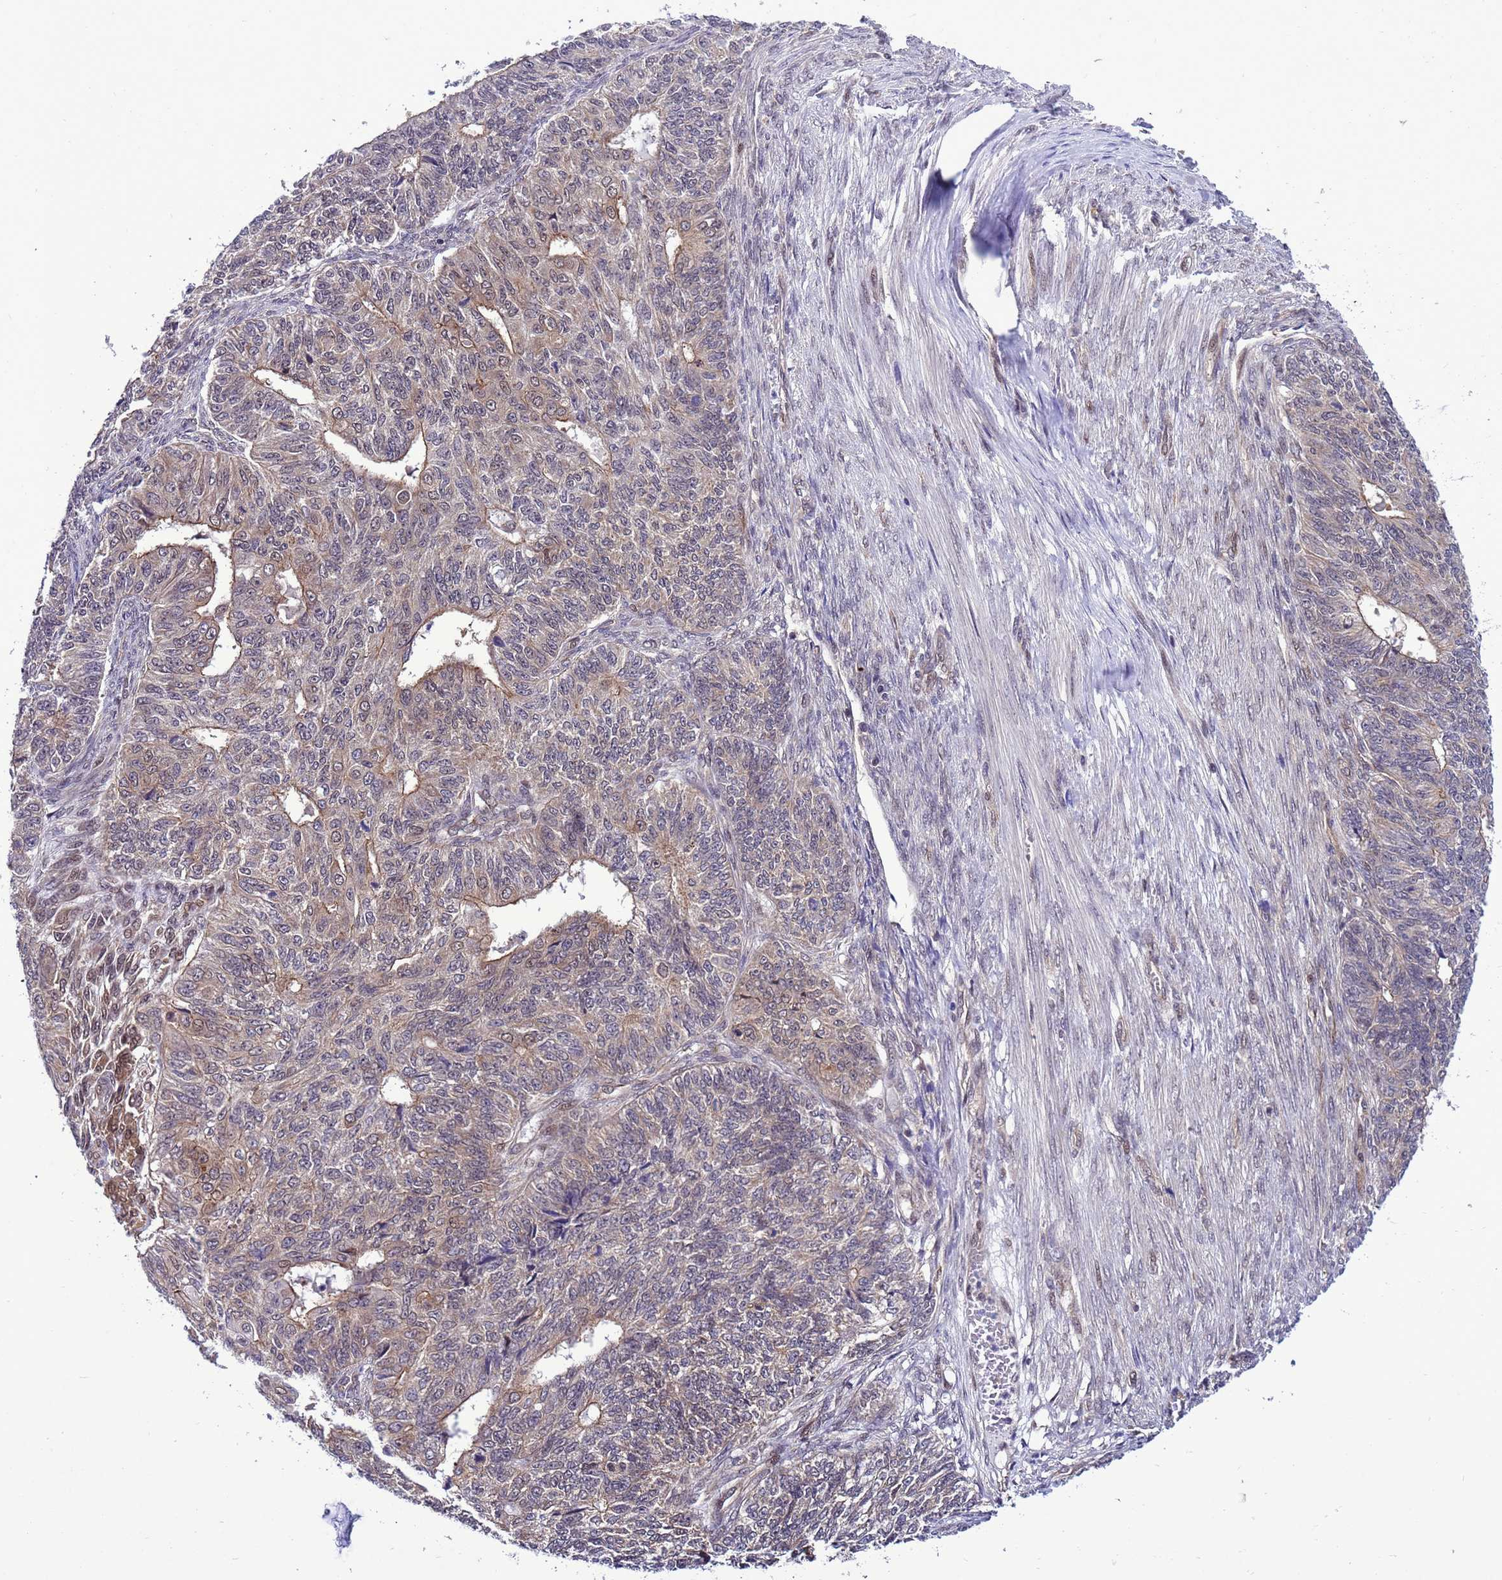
{"staining": {"intensity": "moderate", "quantity": "<25%", "location": "cytoplasmic/membranous"}, "tissue": "endometrial cancer", "cell_type": "Tumor cells", "image_type": "cancer", "snomed": [{"axis": "morphology", "description": "Adenocarcinoma, NOS"}, {"axis": "topography", "description": "Endometrium"}], "caption": "Immunohistochemical staining of adenocarcinoma (endometrial) exhibits low levels of moderate cytoplasmic/membranous protein staining in approximately <25% of tumor cells.", "gene": "RASD1", "patient": {"sex": "female", "age": 32}}